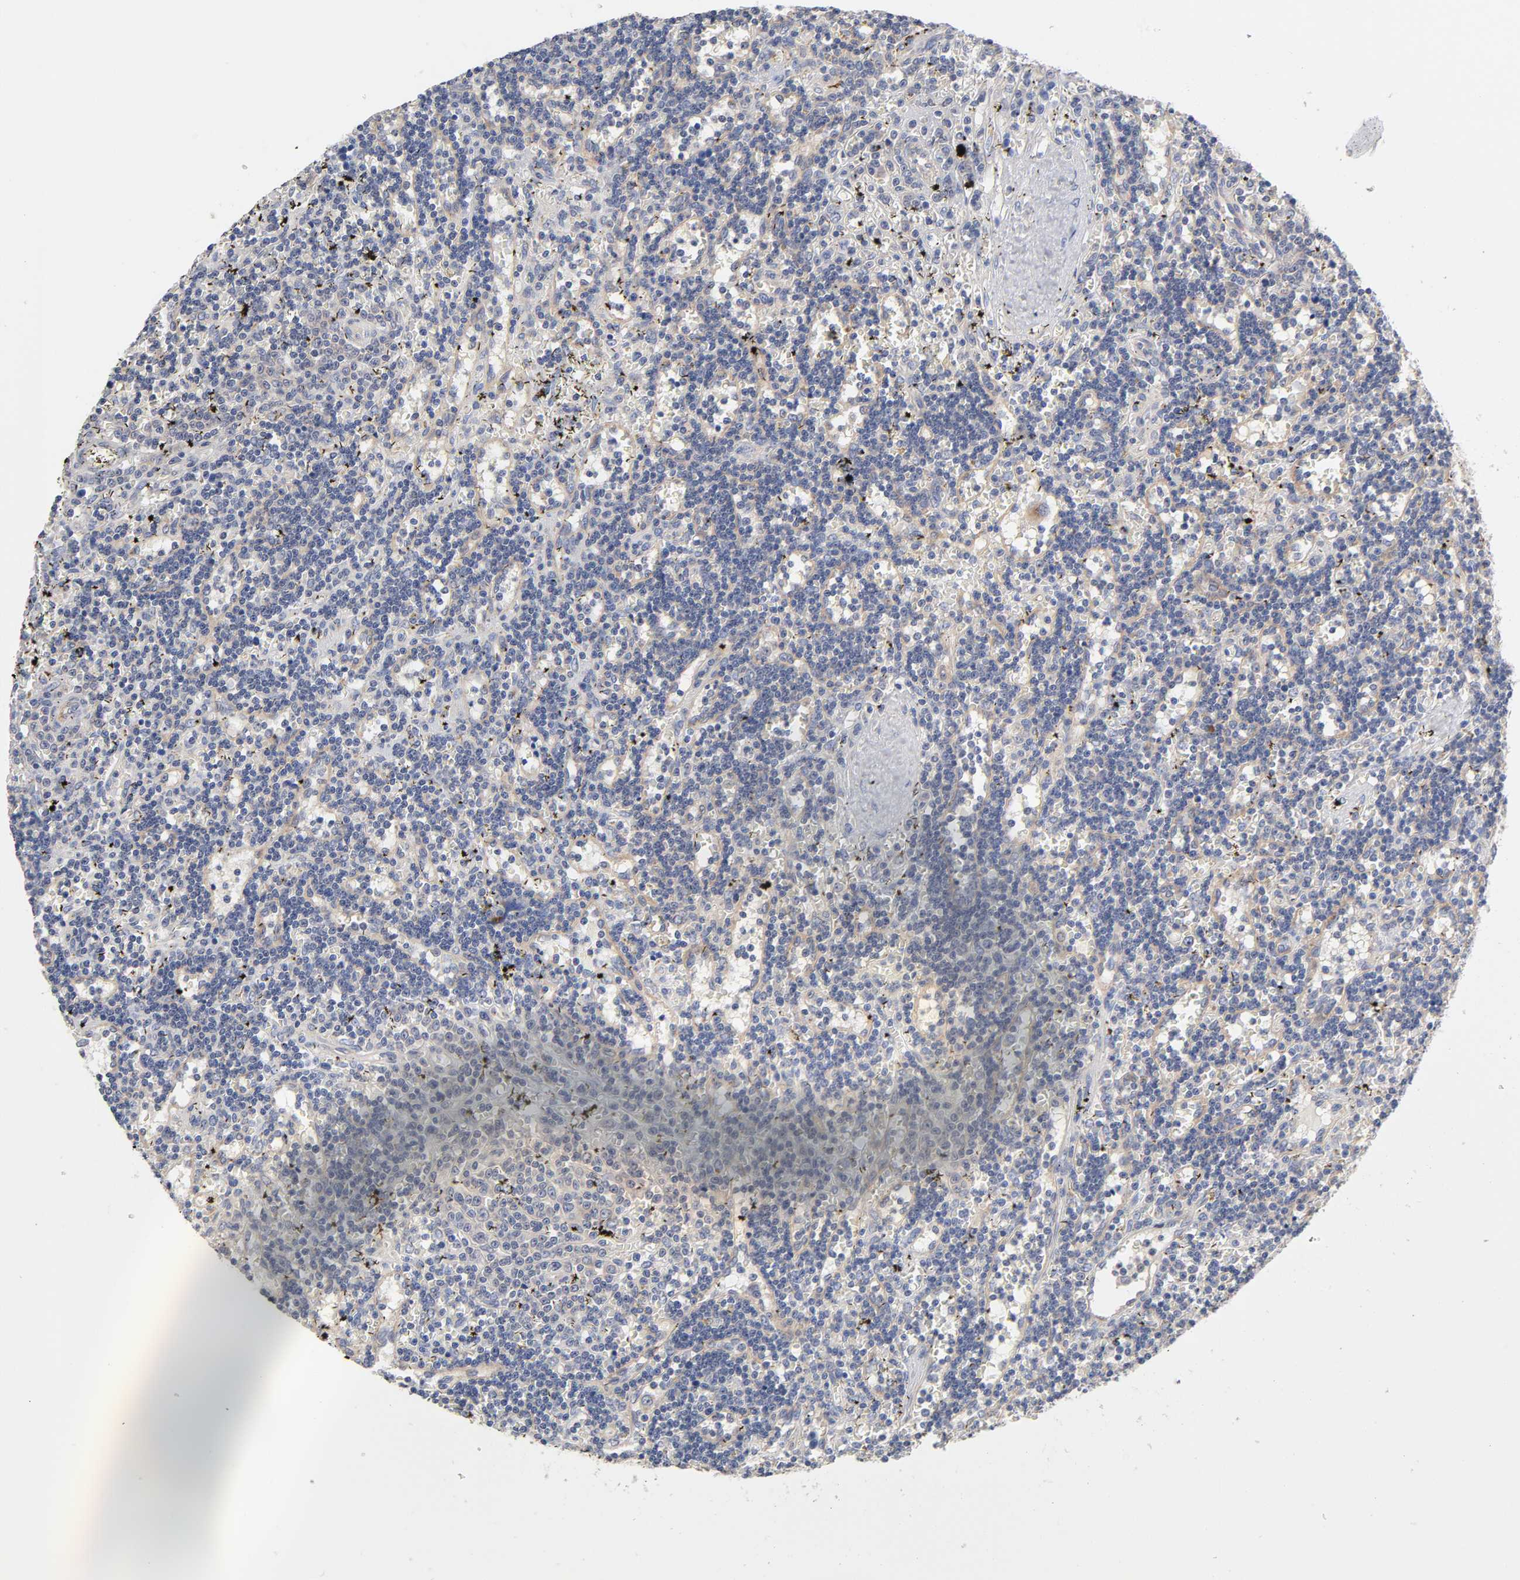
{"staining": {"intensity": "weak", "quantity": ">75%", "location": "cytoplasmic/membranous"}, "tissue": "lymphoma", "cell_type": "Tumor cells", "image_type": "cancer", "snomed": [{"axis": "morphology", "description": "Malignant lymphoma, non-Hodgkin's type, Low grade"}, {"axis": "topography", "description": "Spleen"}], "caption": "Lymphoma stained for a protein (brown) displays weak cytoplasmic/membranous positive expression in approximately >75% of tumor cells.", "gene": "C17orf75", "patient": {"sex": "male", "age": 60}}